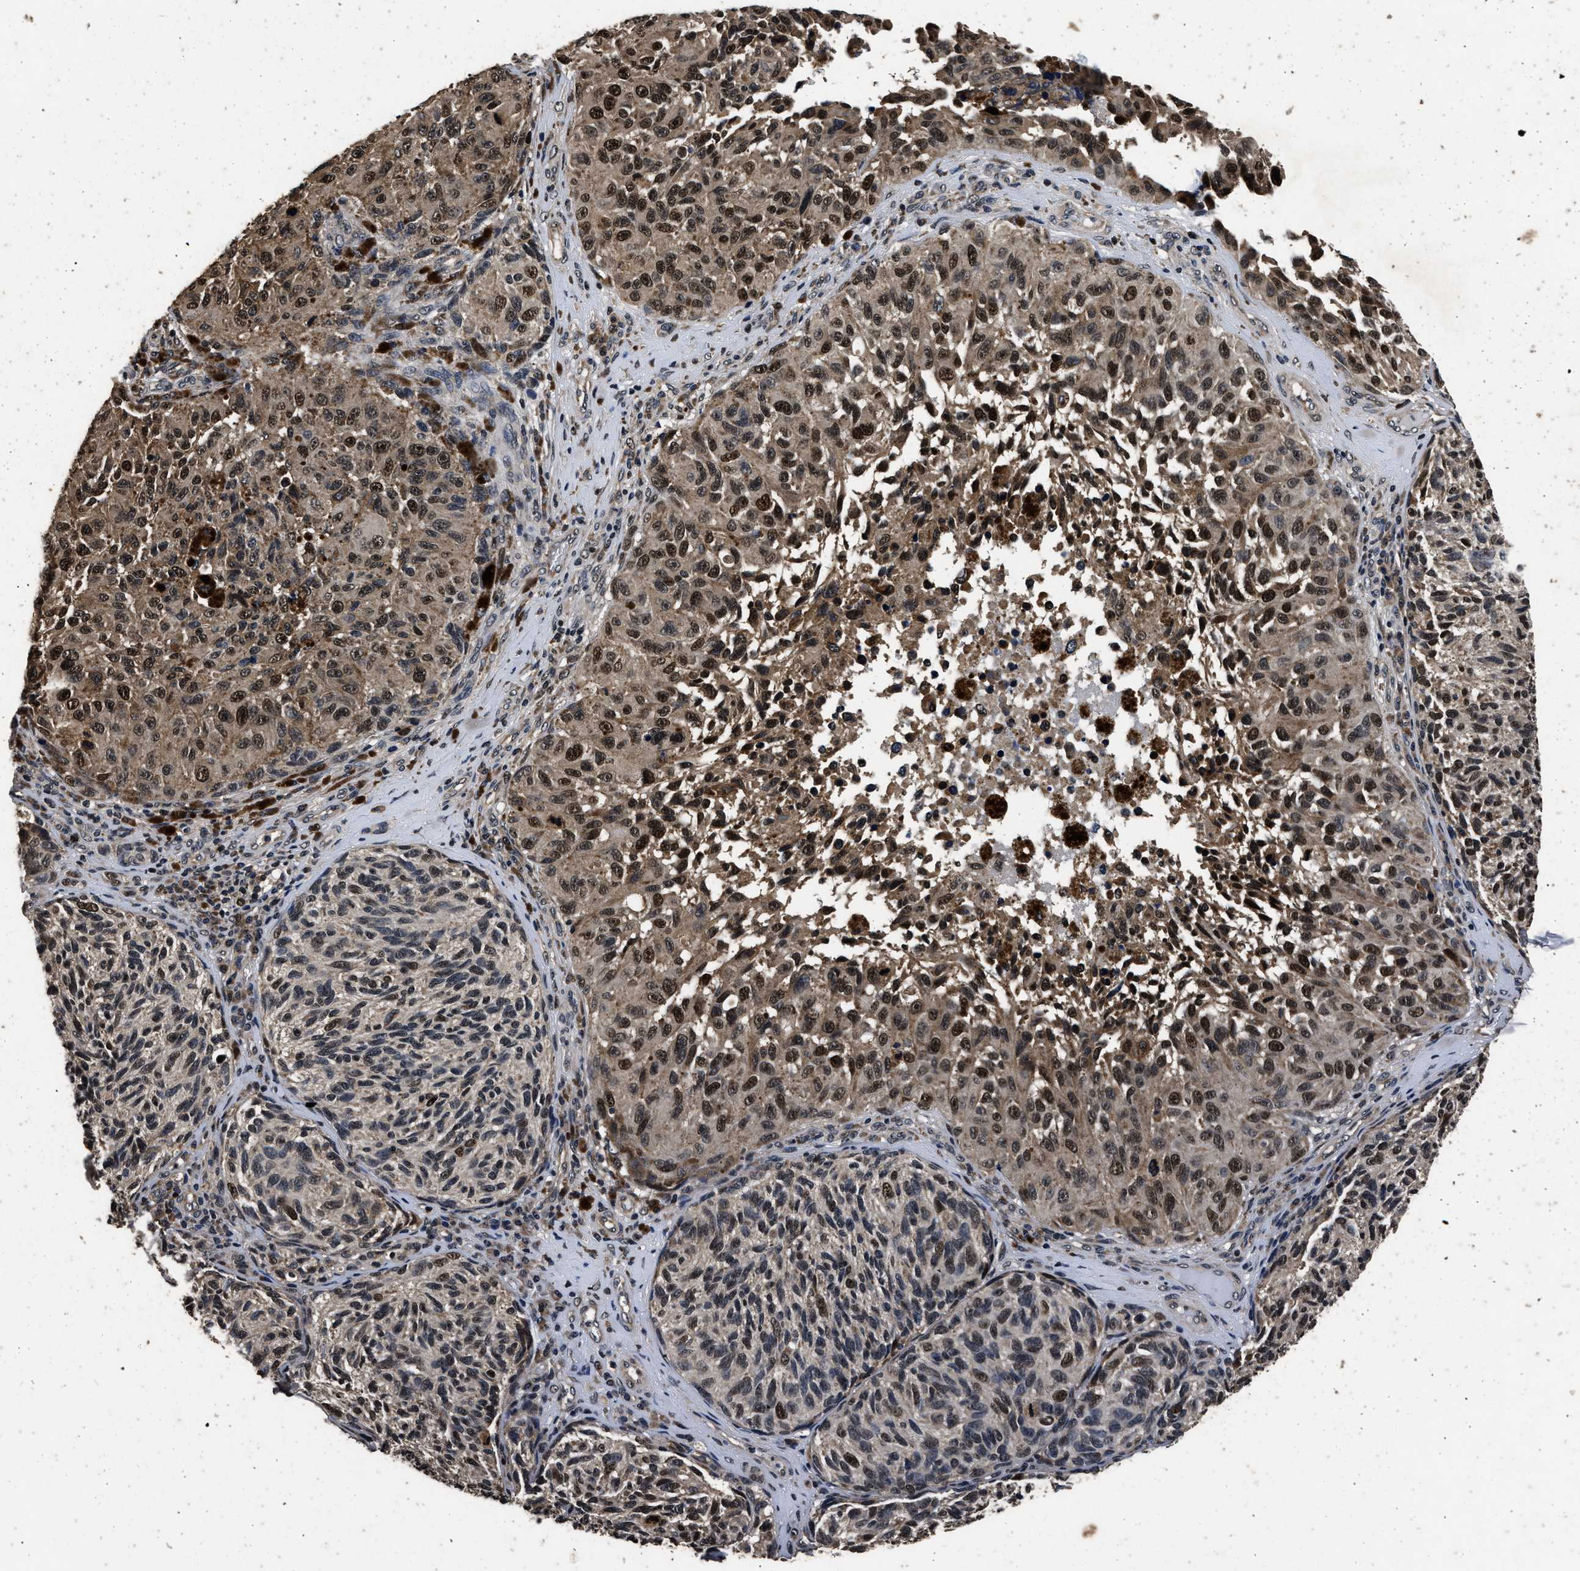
{"staining": {"intensity": "strong", "quantity": "25%-75%", "location": "nuclear"}, "tissue": "melanoma", "cell_type": "Tumor cells", "image_type": "cancer", "snomed": [{"axis": "morphology", "description": "Malignant melanoma, NOS"}, {"axis": "topography", "description": "Skin"}], "caption": "High-power microscopy captured an IHC micrograph of malignant melanoma, revealing strong nuclear staining in approximately 25%-75% of tumor cells.", "gene": "CSTF1", "patient": {"sex": "female", "age": 73}}